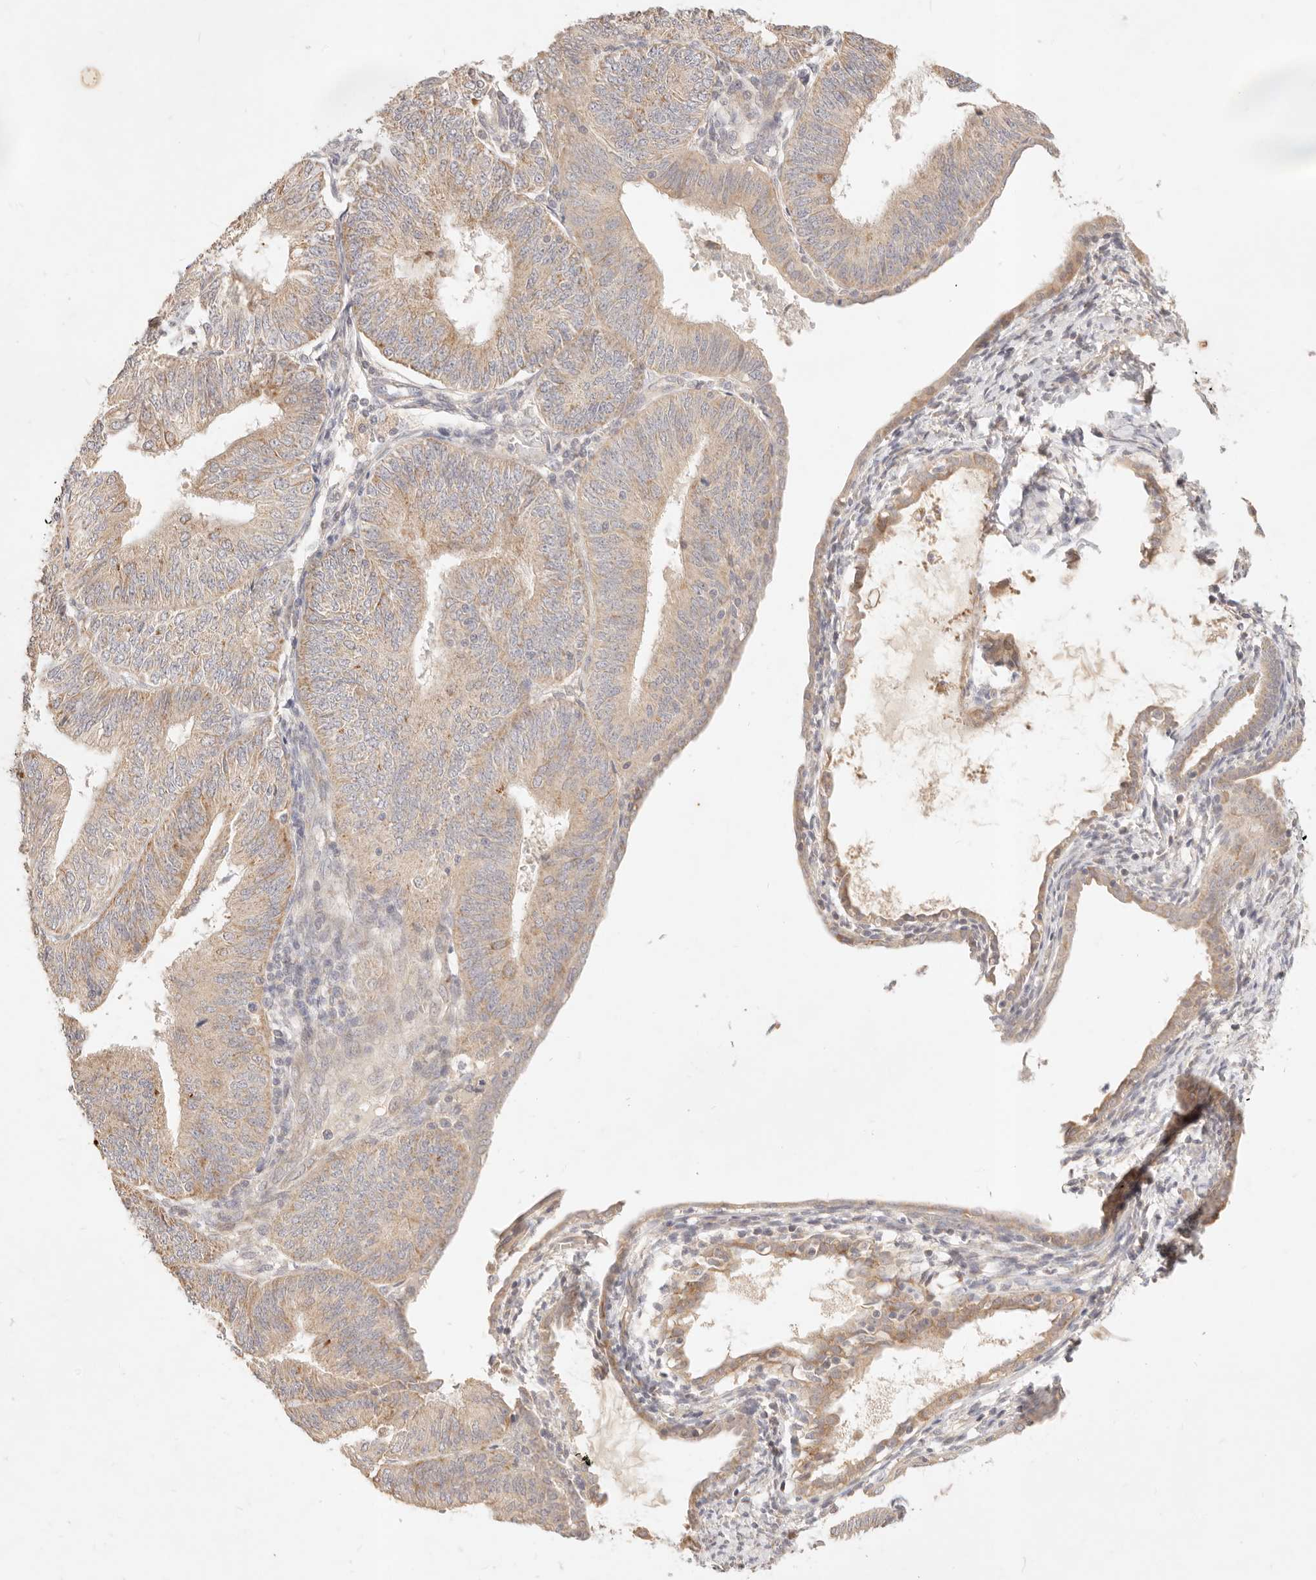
{"staining": {"intensity": "weak", "quantity": ">75%", "location": "cytoplasmic/membranous"}, "tissue": "endometrial cancer", "cell_type": "Tumor cells", "image_type": "cancer", "snomed": [{"axis": "morphology", "description": "Adenocarcinoma, NOS"}, {"axis": "topography", "description": "Endometrium"}], "caption": "Immunohistochemistry (IHC) (DAB (3,3'-diaminobenzidine)) staining of adenocarcinoma (endometrial) exhibits weak cytoplasmic/membranous protein expression in approximately >75% of tumor cells.", "gene": "RUBCNL", "patient": {"sex": "female", "age": 58}}